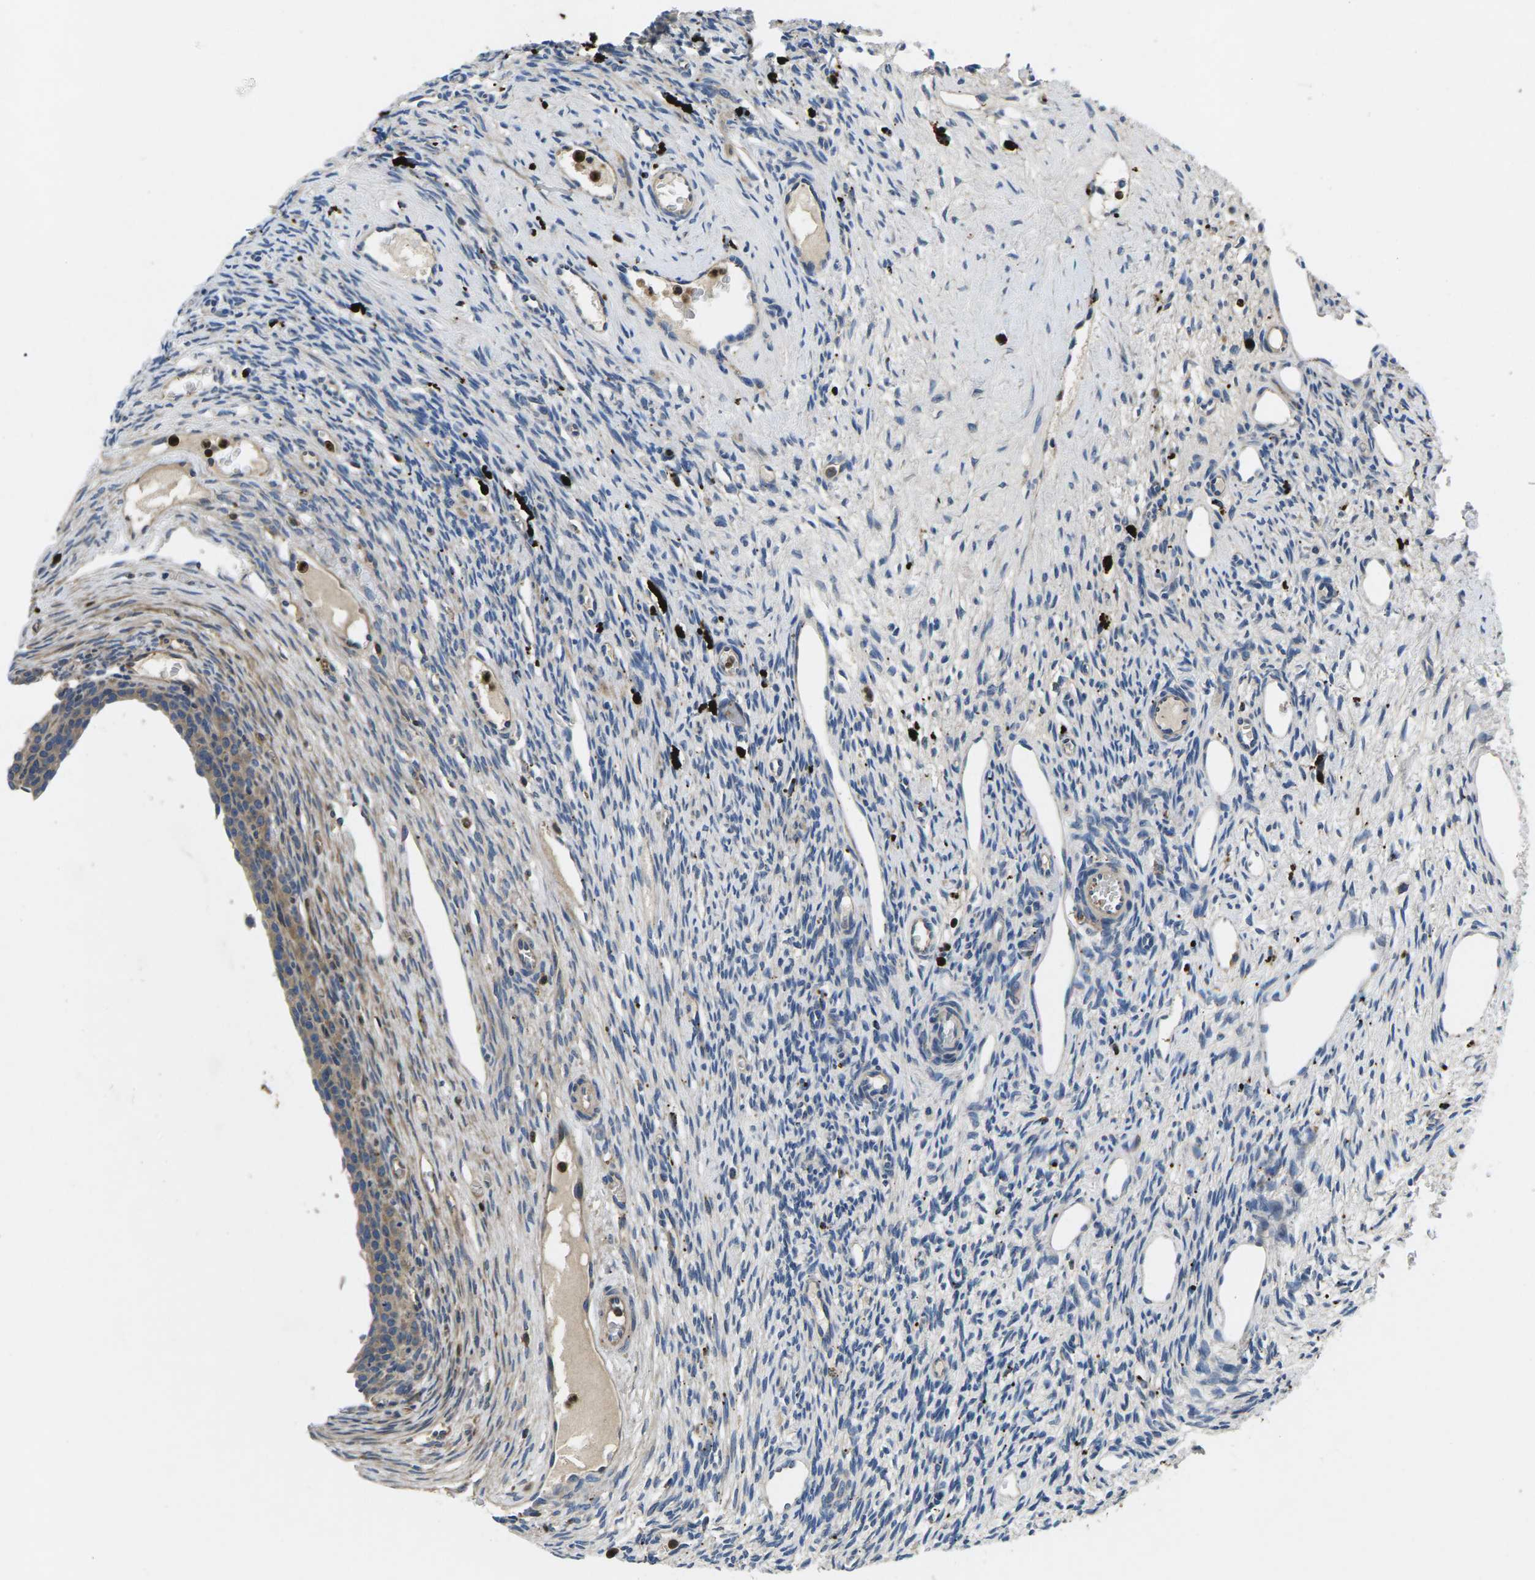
{"staining": {"intensity": "weak", "quantity": "<25%", "location": "cytoplasmic/membranous"}, "tissue": "ovary", "cell_type": "Ovarian stroma cells", "image_type": "normal", "snomed": [{"axis": "morphology", "description": "Normal tissue, NOS"}, {"axis": "topography", "description": "Ovary"}], "caption": "This is a image of immunohistochemistry (IHC) staining of normal ovary, which shows no staining in ovarian stroma cells.", "gene": "PLCE1", "patient": {"sex": "female", "age": 33}}